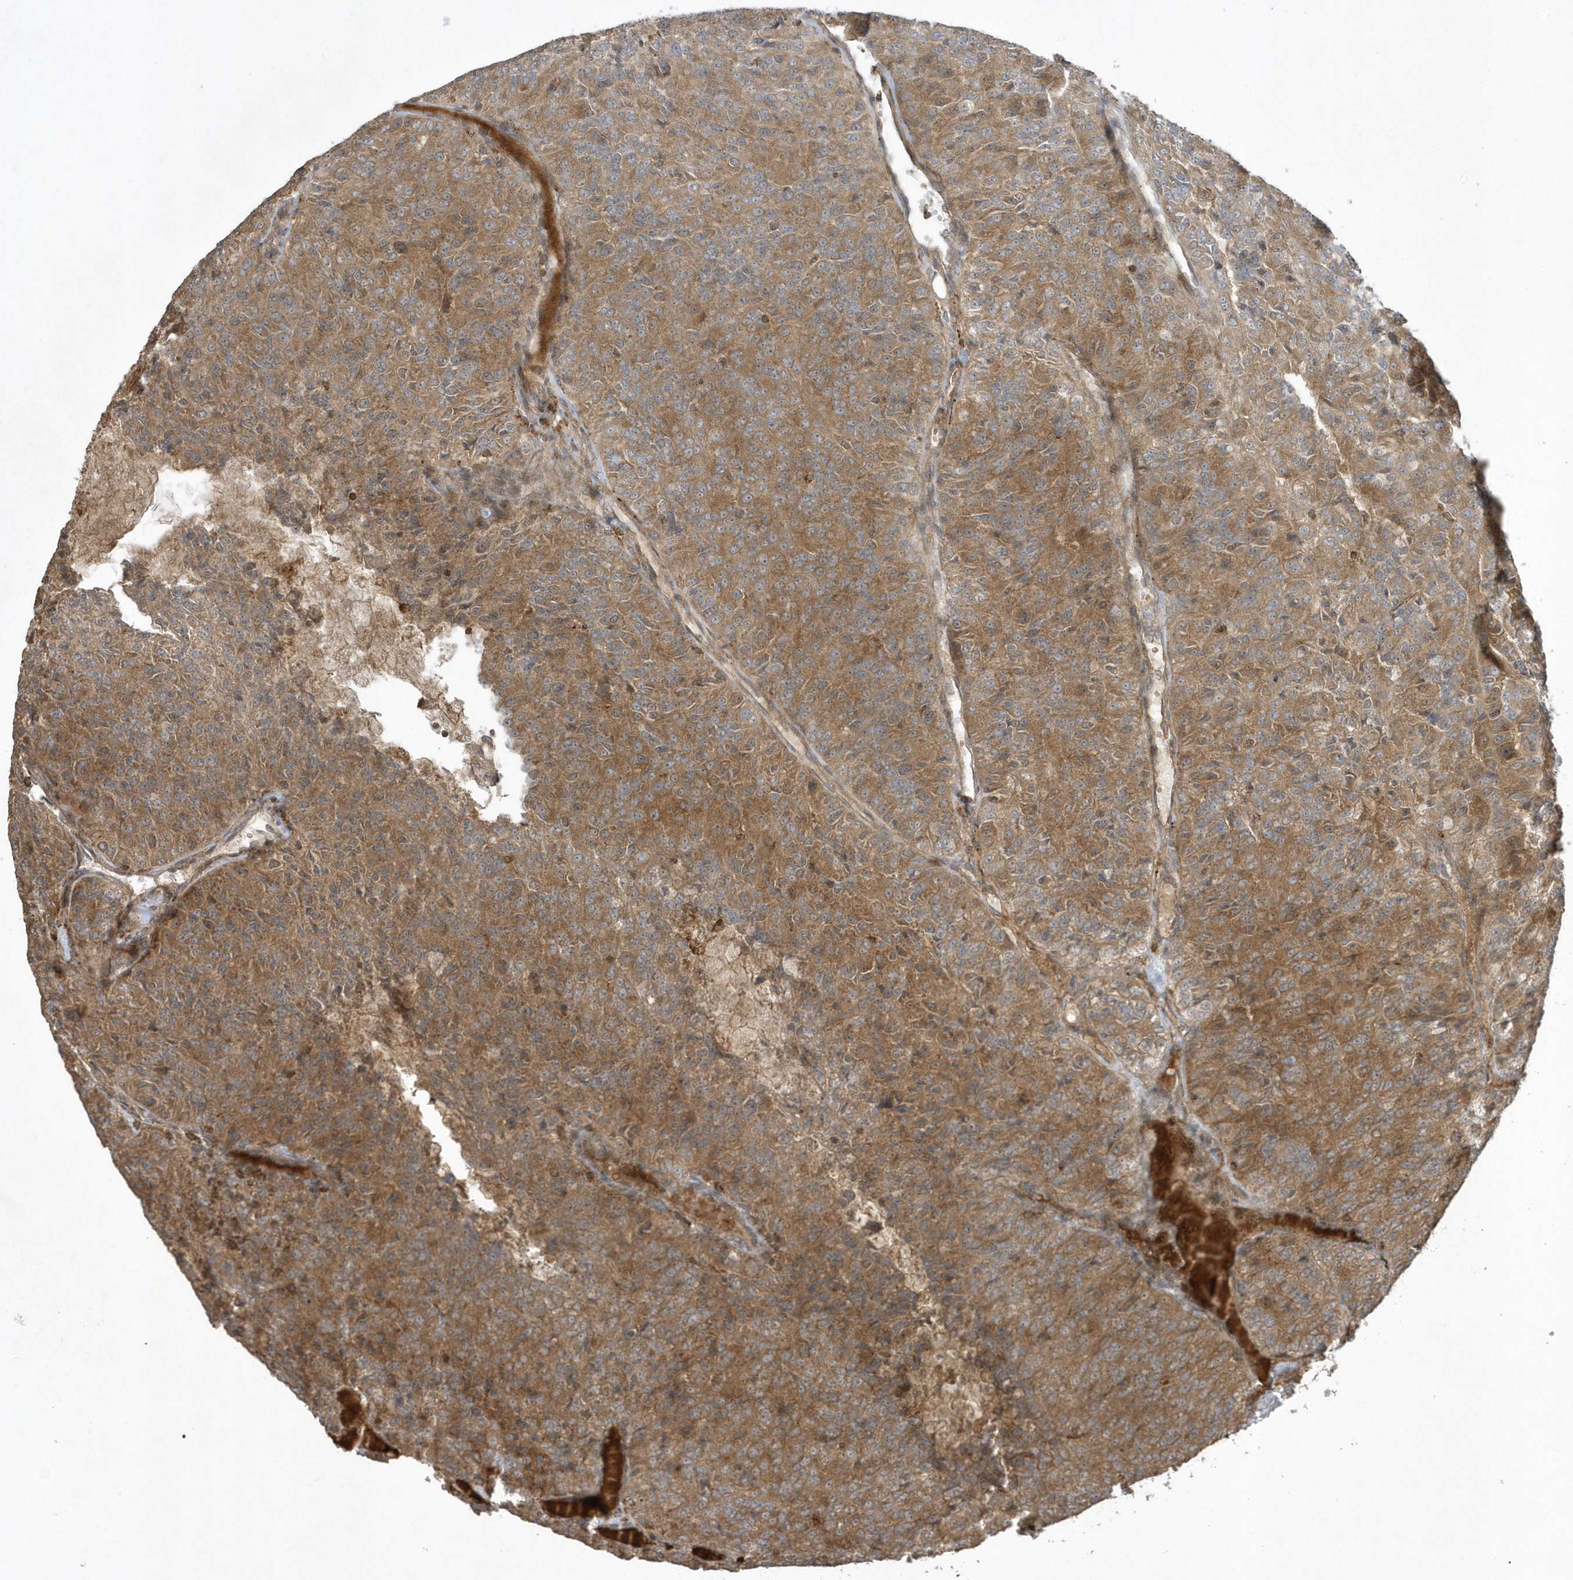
{"staining": {"intensity": "moderate", "quantity": ">75%", "location": "cytoplasmic/membranous"}, "tissue": "renal cancer", "cell_type": "Tumor cells", "image_type": "cancer", "snomed": [{"axis": "morphology", "description": "Adenocarcinoma, NOS"}, {"axis": "topography", "description": "Kidney"}], "caption": "Immunohistochemical staining of renal adenocarcinoma displays moderate cytoplasmic/membranous protein positivity in about >75% of tumor cells.", "gene": "STAMBP", "patient": {"sex": "female", "age": 63}}